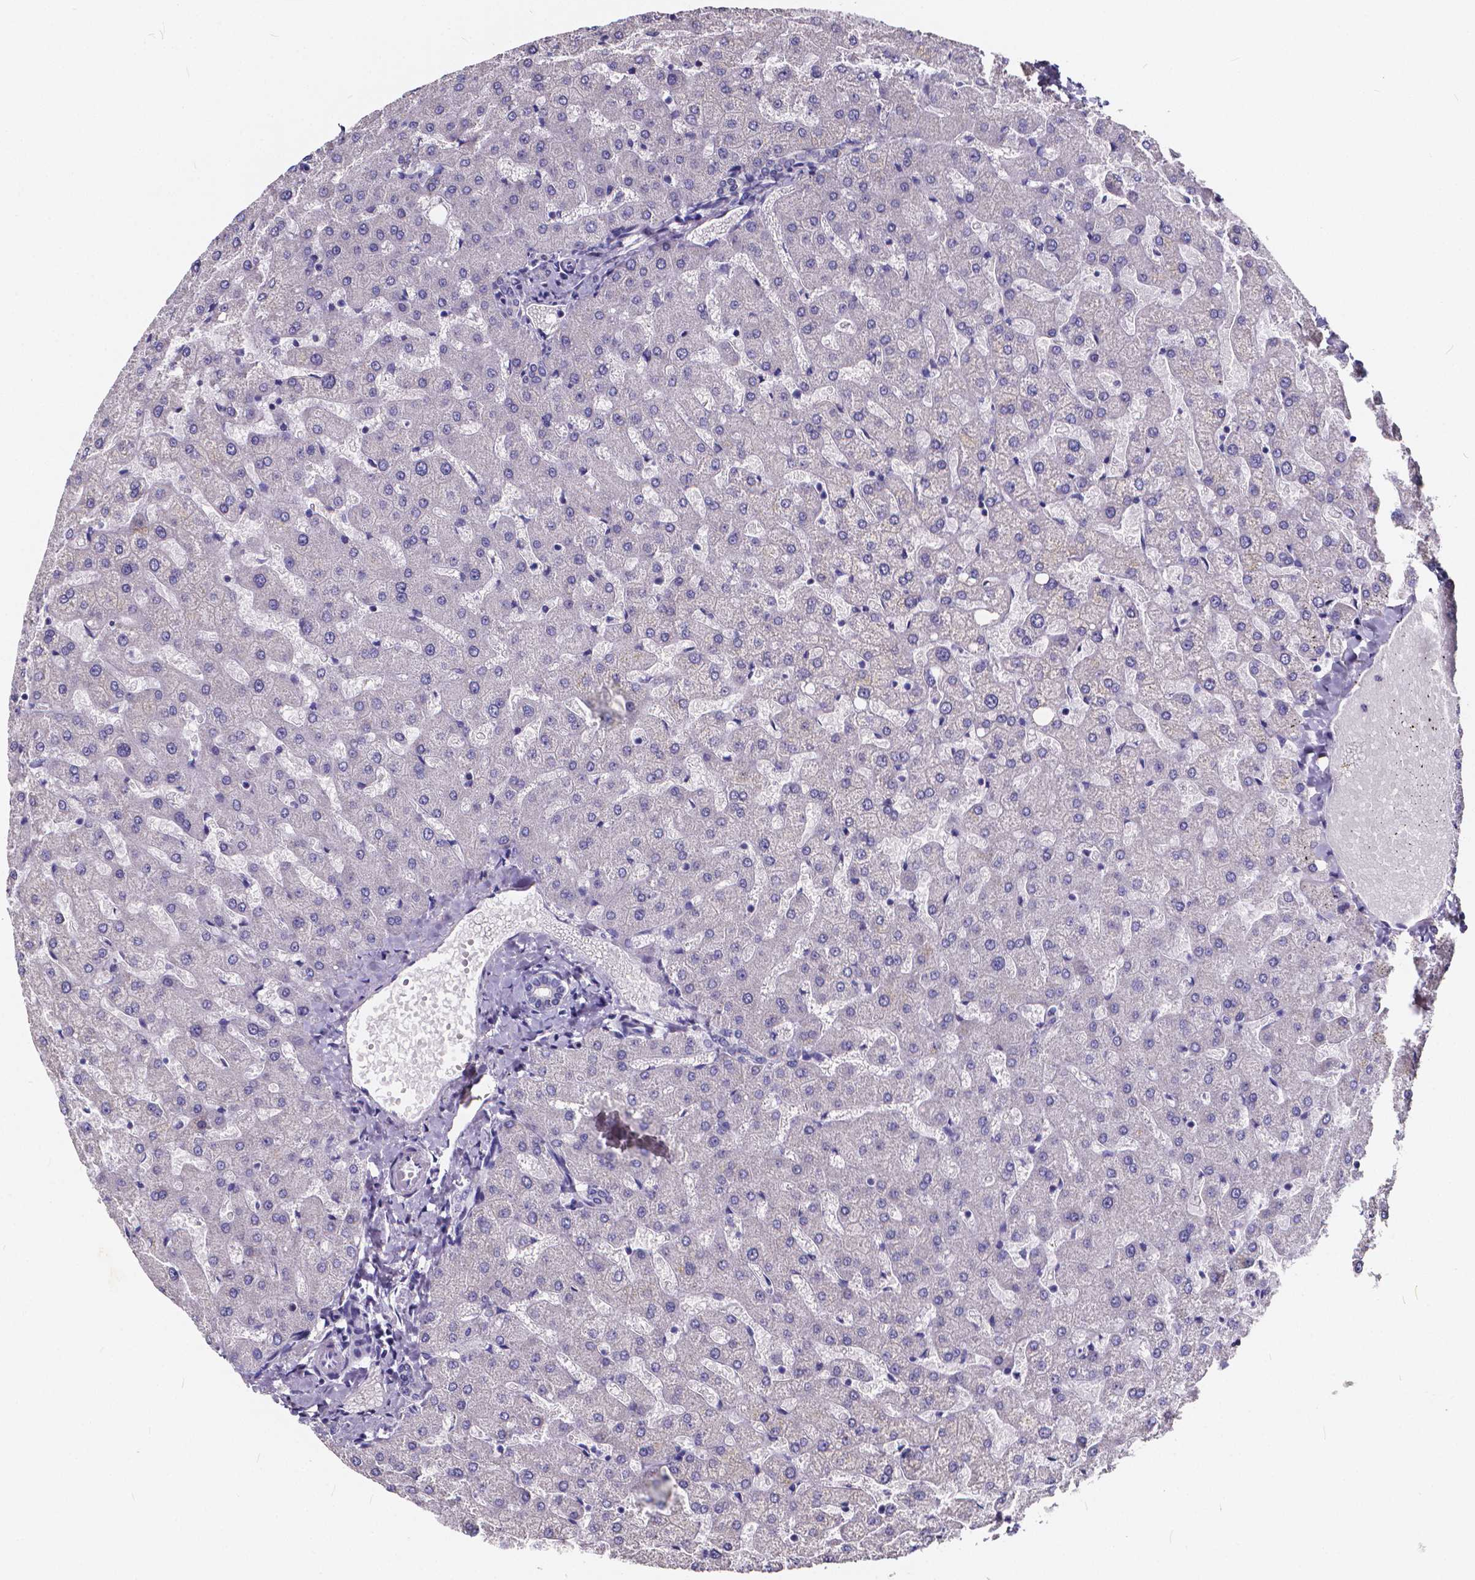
{"staining": {"intensity": "negative", "quantity": "none", "location": "none"}, "tissue": "liver", "cell_type": "Cholangiocytes", "image_type": "normal", "snomed": [{"axis": "morphology", "description": "Normal tissue, NOS"}, {"axis": "topography", "description": "Liver"}], "caption": "DAB (3,3'-diaminobenzidine) immunohistochemical staining of normal human liver demonstrates no significant positivity in cholangiocytes.", "gene": "SPEF2", "patient": {"sex": "female", "age": 50}}